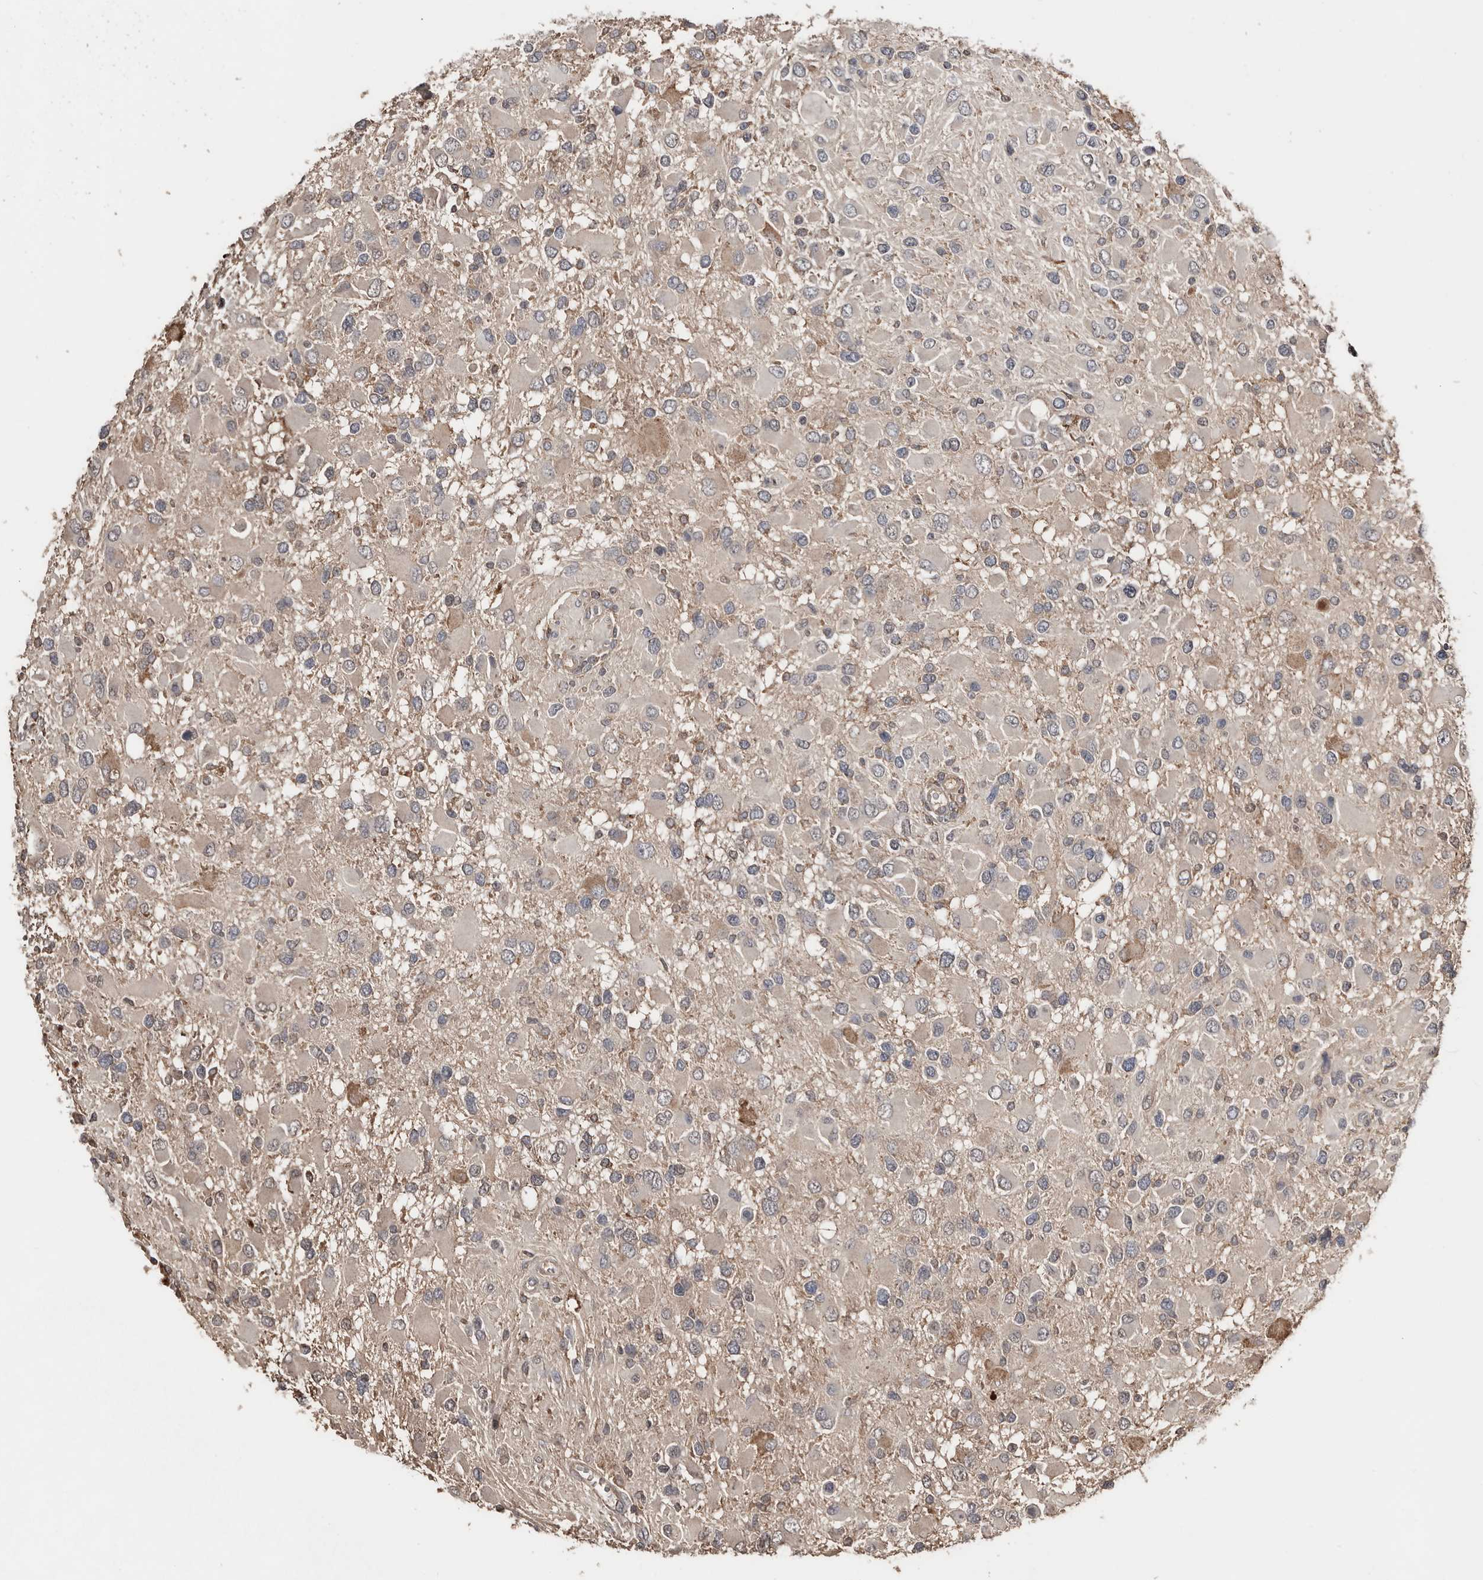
{"staining": {"intensity": "weak", "quantity": "<25%", "location": "cytoplasmic/membranous"}, "tissue": "glioma", "cell_type": "Tumor cells", "image_type": "cancer", "snomed": [{"axis": "morphology", "description": "Glioma, malignant, High grade"}, {"axis": "topography", "description": "Brain"}], "caption": "Immunohistochemistry (IHC) image of neoplastic tissue: glioma stained with DAB exhibits no significant protein expression in tumor cells. (DAB (3,3'-diaminobenzidine) IHC, high magnification).", "gene": "SLC39A2", "patient": {"sex": "male", "age": 53}}